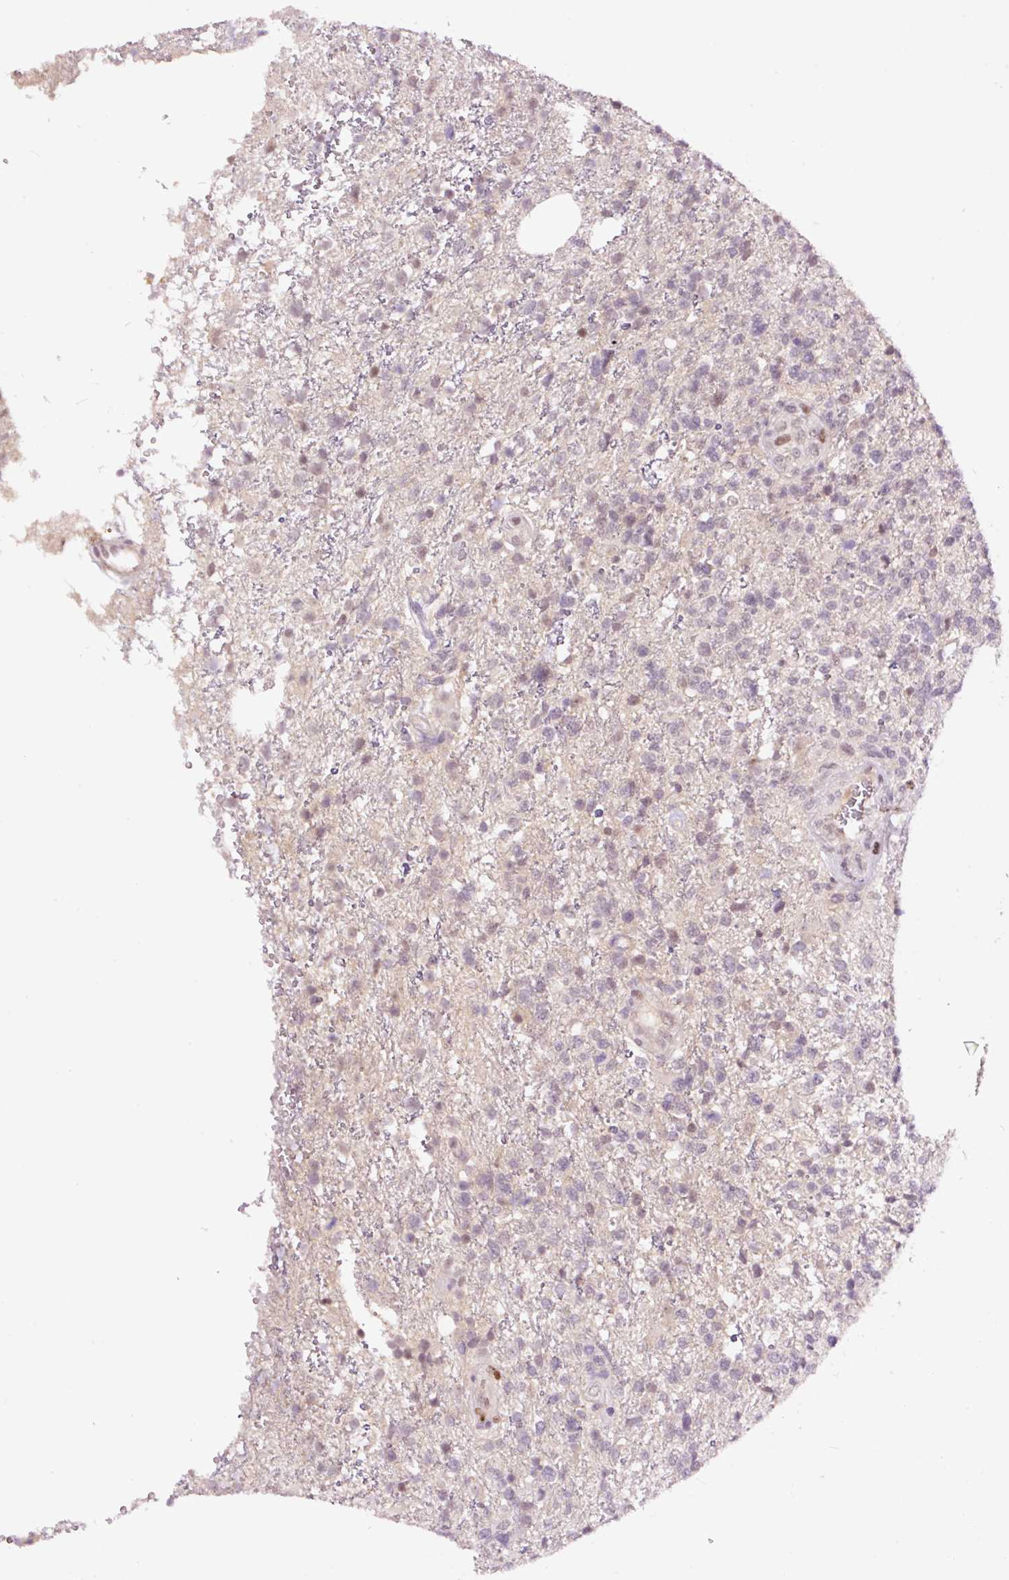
{"staining": {"intensity": "negative", "quantity": "none", "location": "none"}, "tissue": "glioma", "cell_type": "Tumor cells", "image_type": "cancer", "snomed": [{"axis": "morphology", "description": "Glioma, malignant, High grade"}, {"axis": "topography", "description": "Brain"}], "caption": "IHC of human malignant high-grade glioma displays no expression in tumor cells. (DAB (3,3'-diaminobenzidine) immunohistochemistry (IHC) visualized using brightfield microscopy, high magnification).", "gene": "DPPA4", "patient": {"sex": "male", "age": 56}}